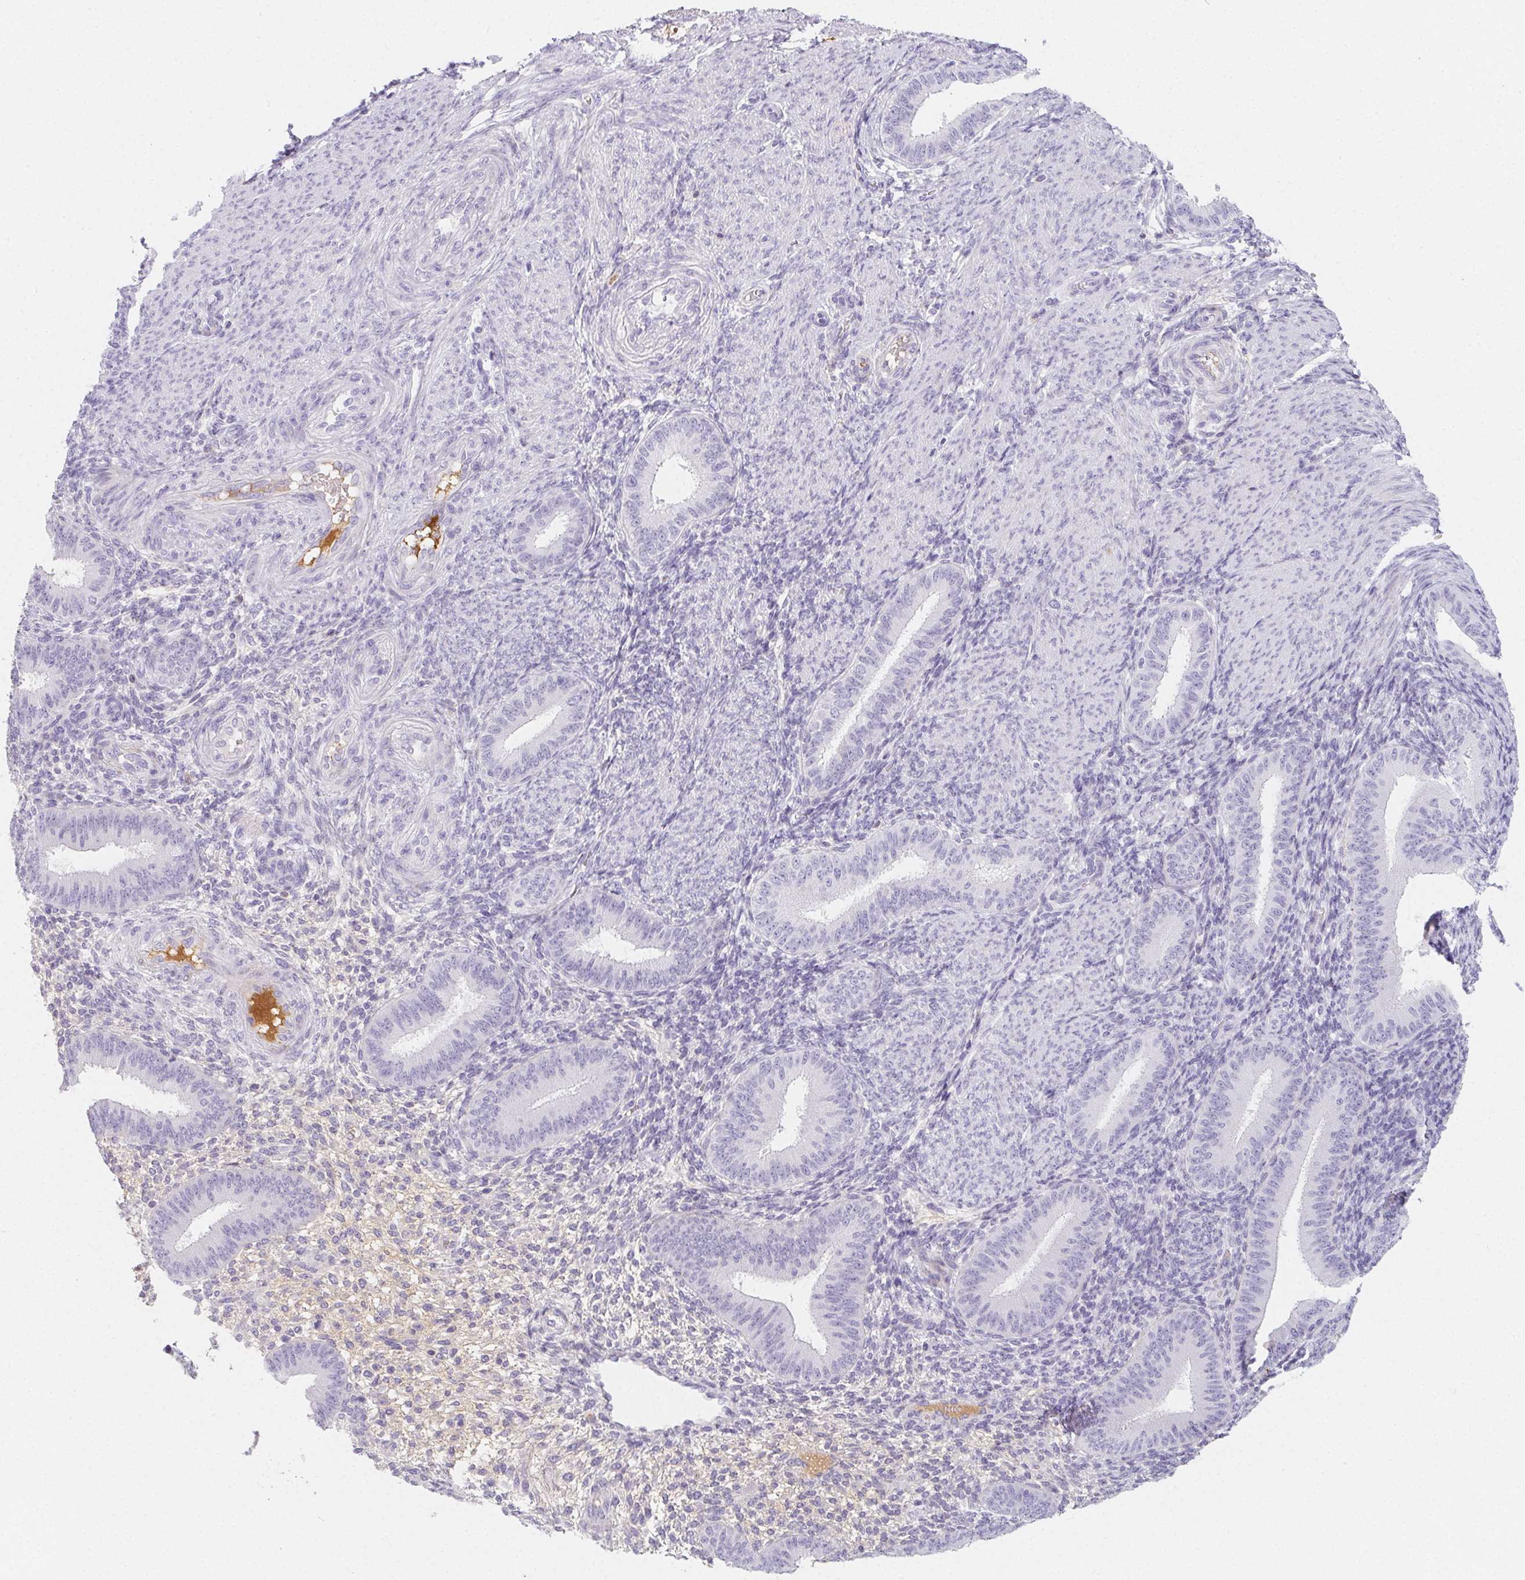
{"staining": {"intensity": "negative", "quantity": "none", "location": "none"}, "tissue": "endometrium", "cell_type": "Cells in endometrial stroma", "image_type": "normal", "snomed": [{"axis": "morphology", "description": "Normal tissue, NOS"}, {"axis": "topography", "description": "Endometrium"}], "caption": "An immunohistochemistry (IHC) micrograph of unremarkable endometrium is shown. There is no staining in cells in endometrial stroma of endometrium.", "gene": "ITIH2", "patient": {"sex": "female", "age": 39}}